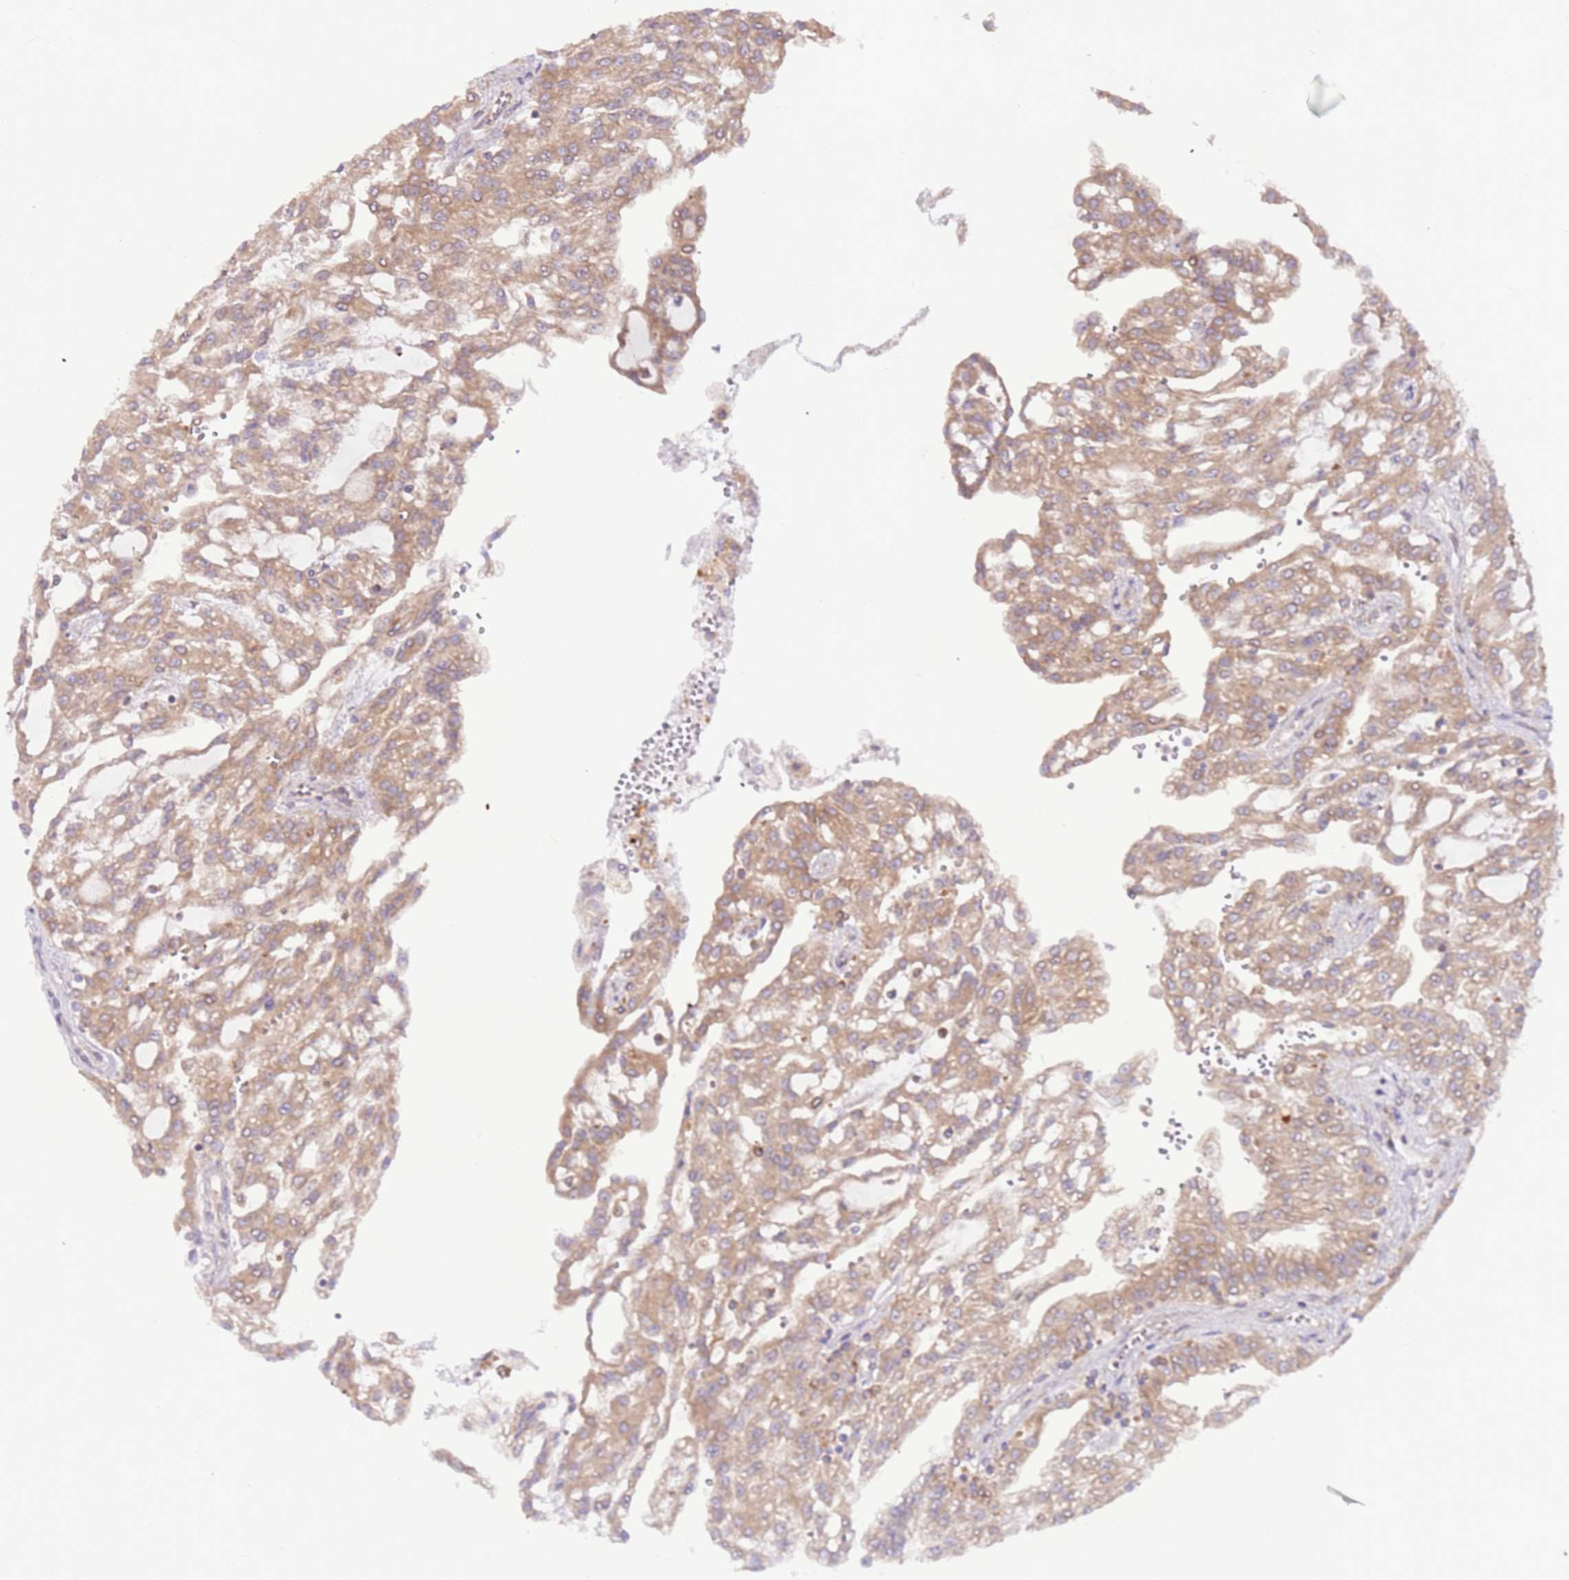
{"staining": {"intensity": "moderate", "quantity": ">75%", "location": "cytoplasmic/membranous"}, "tissue": "renal cancer", "cell_type": "Tumor cells", "image_type": "cancer", "snomed": [{"axis": "morphology", "description": "Adenocarcinoma, NOS"}, {"axis": "topography", "description": "Kidney"}], "caption": "DAB (3,3'-diaminobenzidine) immunohistochemical staining of human renal cancer demonstrates moderate cytoplasmic/membranous protein expression in approximately >75% of tumor cells.", "gene": "DDX19B", "patient": {"sex": "male", "age": 63}}